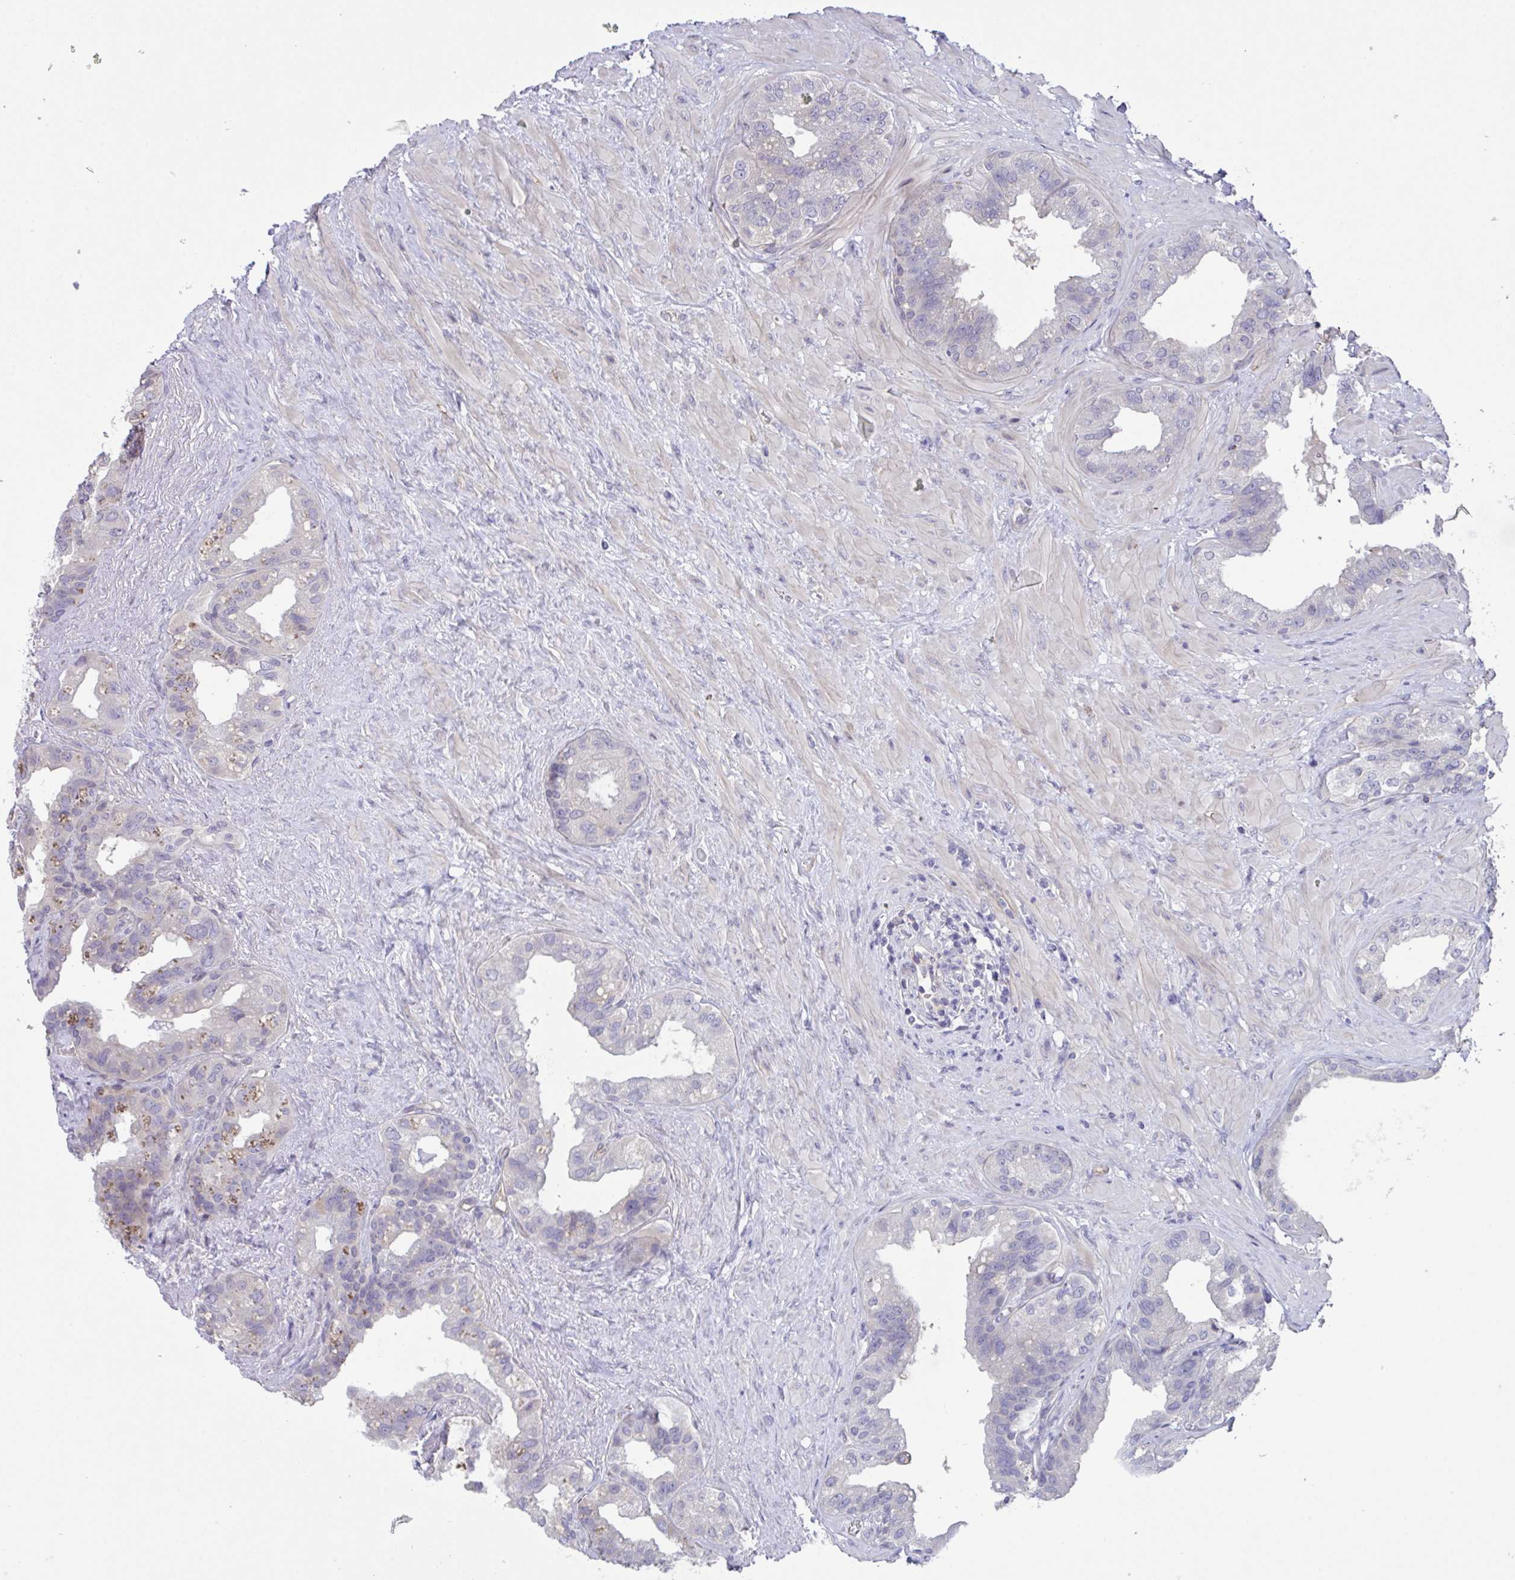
{"staining": {"intensity": "negative", "quantity": "none", "location": "none"}, "tissue": "seminal vesicle", "cell_type": "Glandular cells", "image_type": "normal", "snomed": [{"axis": "morphology", "description": "Normal tissue, NOS"}, {"axis": "topography", "description": "Seminal veicle"}, {"axis": "topography", "description": "Peripheral nerve tissue"}], "caption": "A photomicrograph of human seminal vesicle is negative for staining in glandular cells. The staining was performed using DAB to visualize the protein expression in brown, while the nuclei were stained in blue with hematoxylin (Magnification: 20x).", "gene": "RHOXF1", "patient": {"sex": "male", "age": 76}}